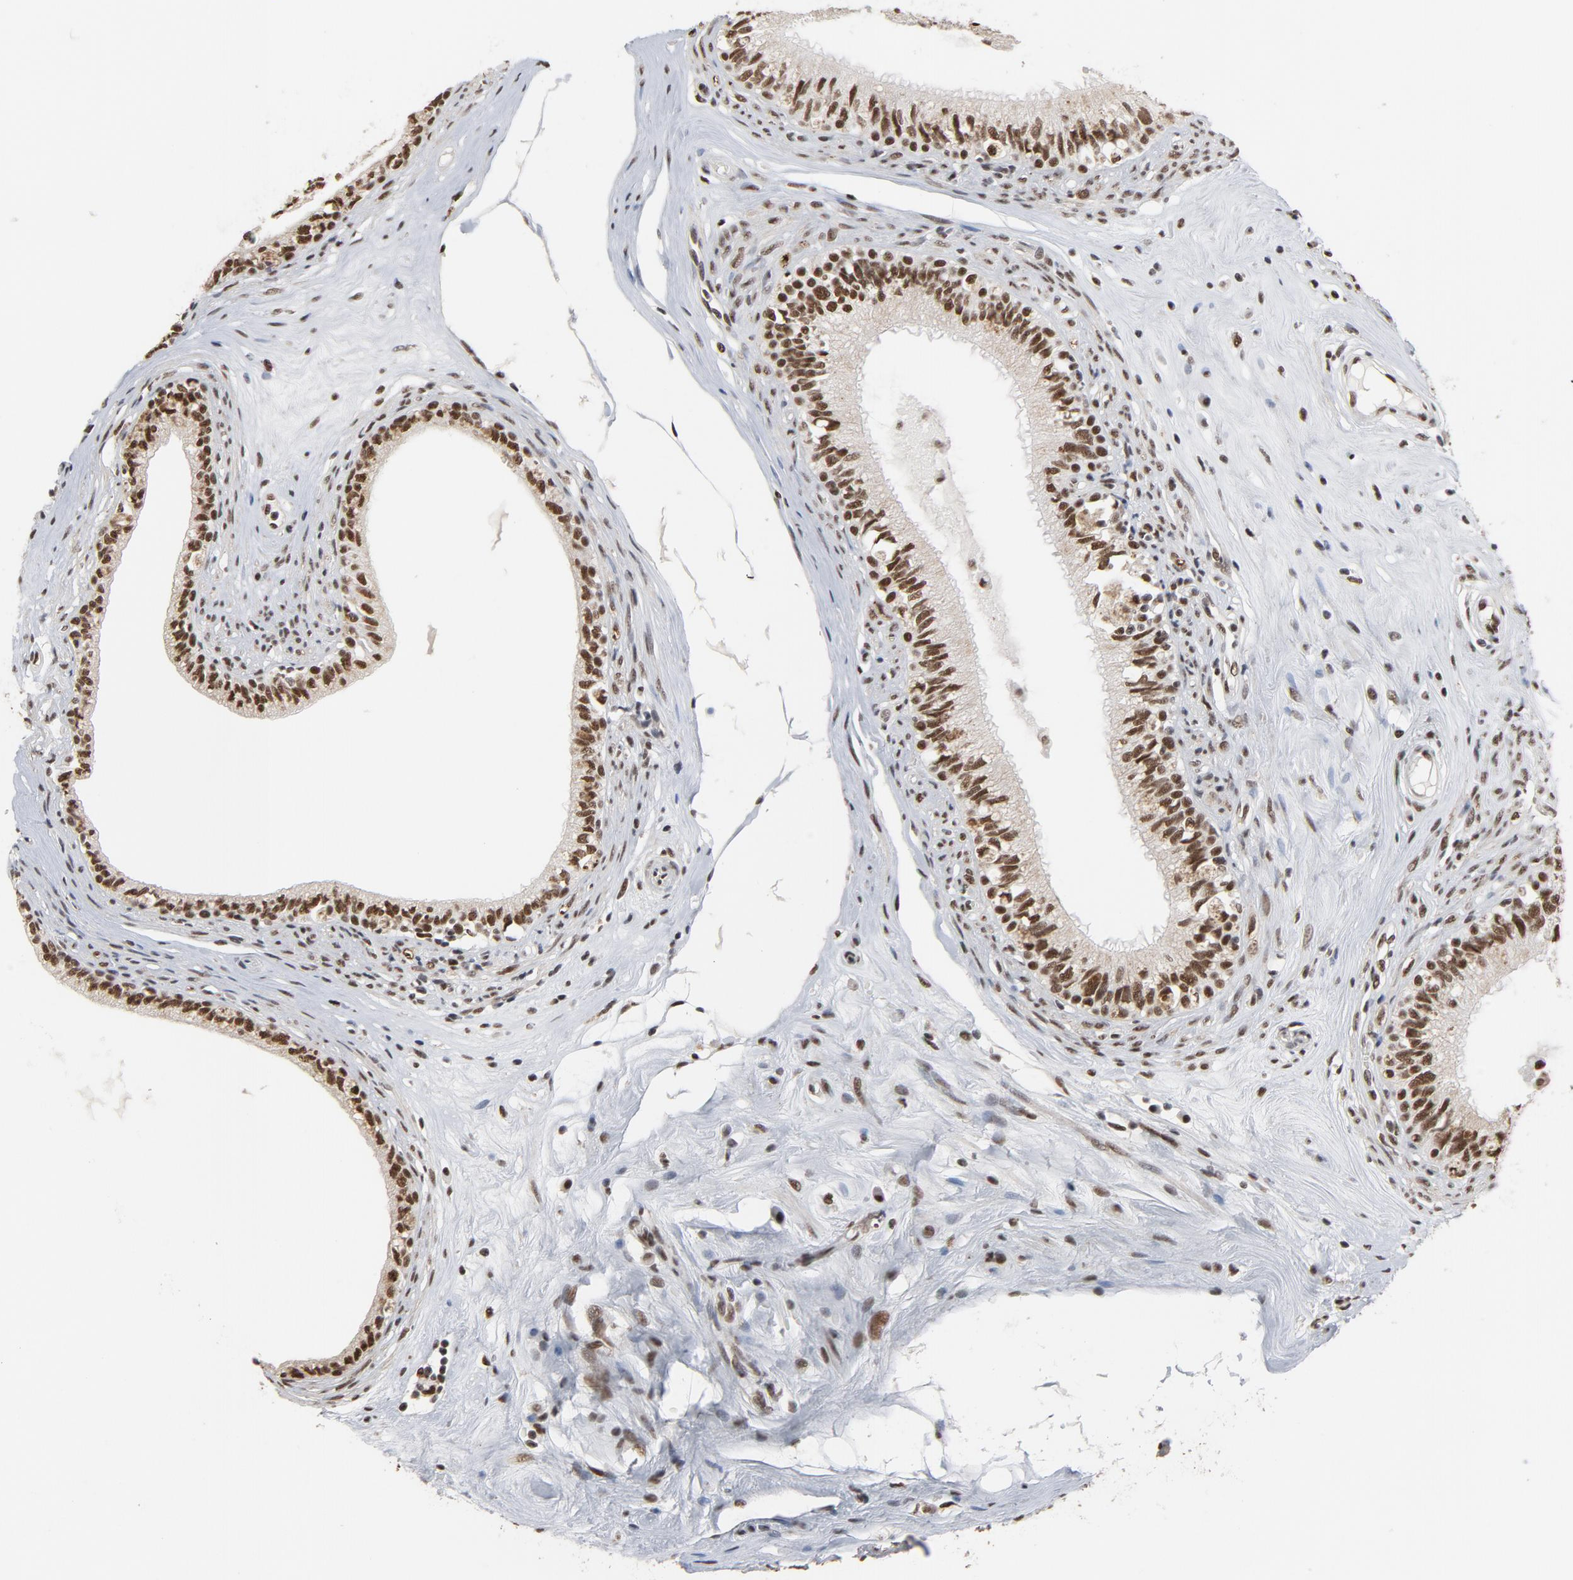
{"staining": {"intensity": "strong", "quantity": ">75%", "location": "nuclear"}, "tissue": "epididymis", "cell_type": "Glandular cells", "image_type": "normal", "snomed": [{"axis": "morphology", "description": "Normal tissue, NOS"}, {"axis": "morphology", "description": "Inflammation, NOS"}, {"axis": "topography", "description": "Epididymis"}], "caption": "Glandular cells reveal high levels of strong nuclear expression in about >75% of cells in unremarkable human epididymis. The staining was performed using DAB (3,3'-diaminobenzidine), with brown indicating positive protein expression. Nuclei are stained blue with hematoxylin.", "gene": "MRE11", "patient": {"sex": "male", "age": 84}}